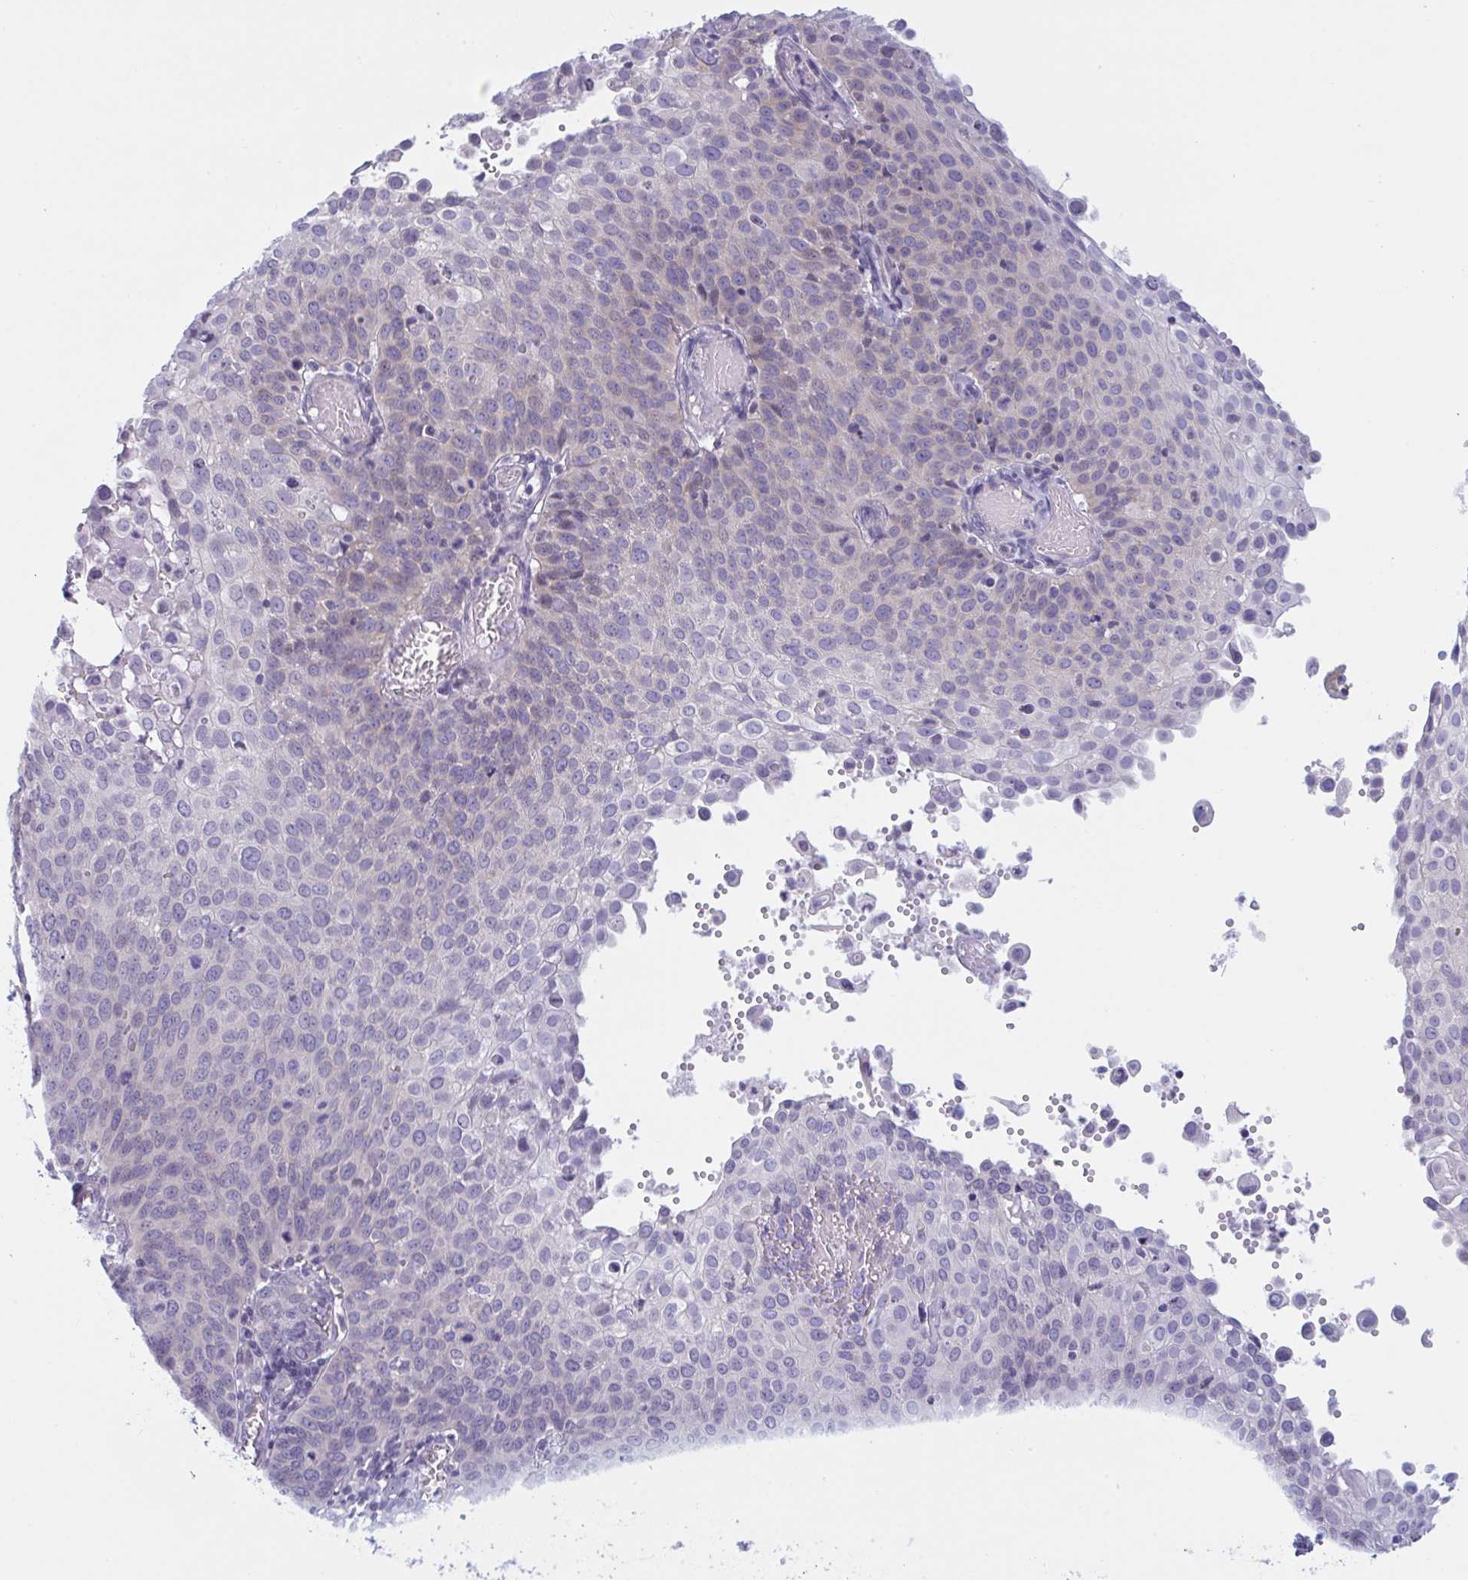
{"staining": {"intensity": "negative", "quantity": "none", "location": "none"}, "tissue": "cervical cancer", "cell_type": "Tumor cells", "image_type": "cancer", "snomed": [{"axis": "morphology", "description": "Squamous cell carcinoma, NOS"}, {"axis": "topography", "description": "Cervix"}], "caption": "There is no significant staining in tumor cells of cervical squamous cell carcinoma.", "gene": "NAA30", "patient": {"sex": "female", "age": 65}}